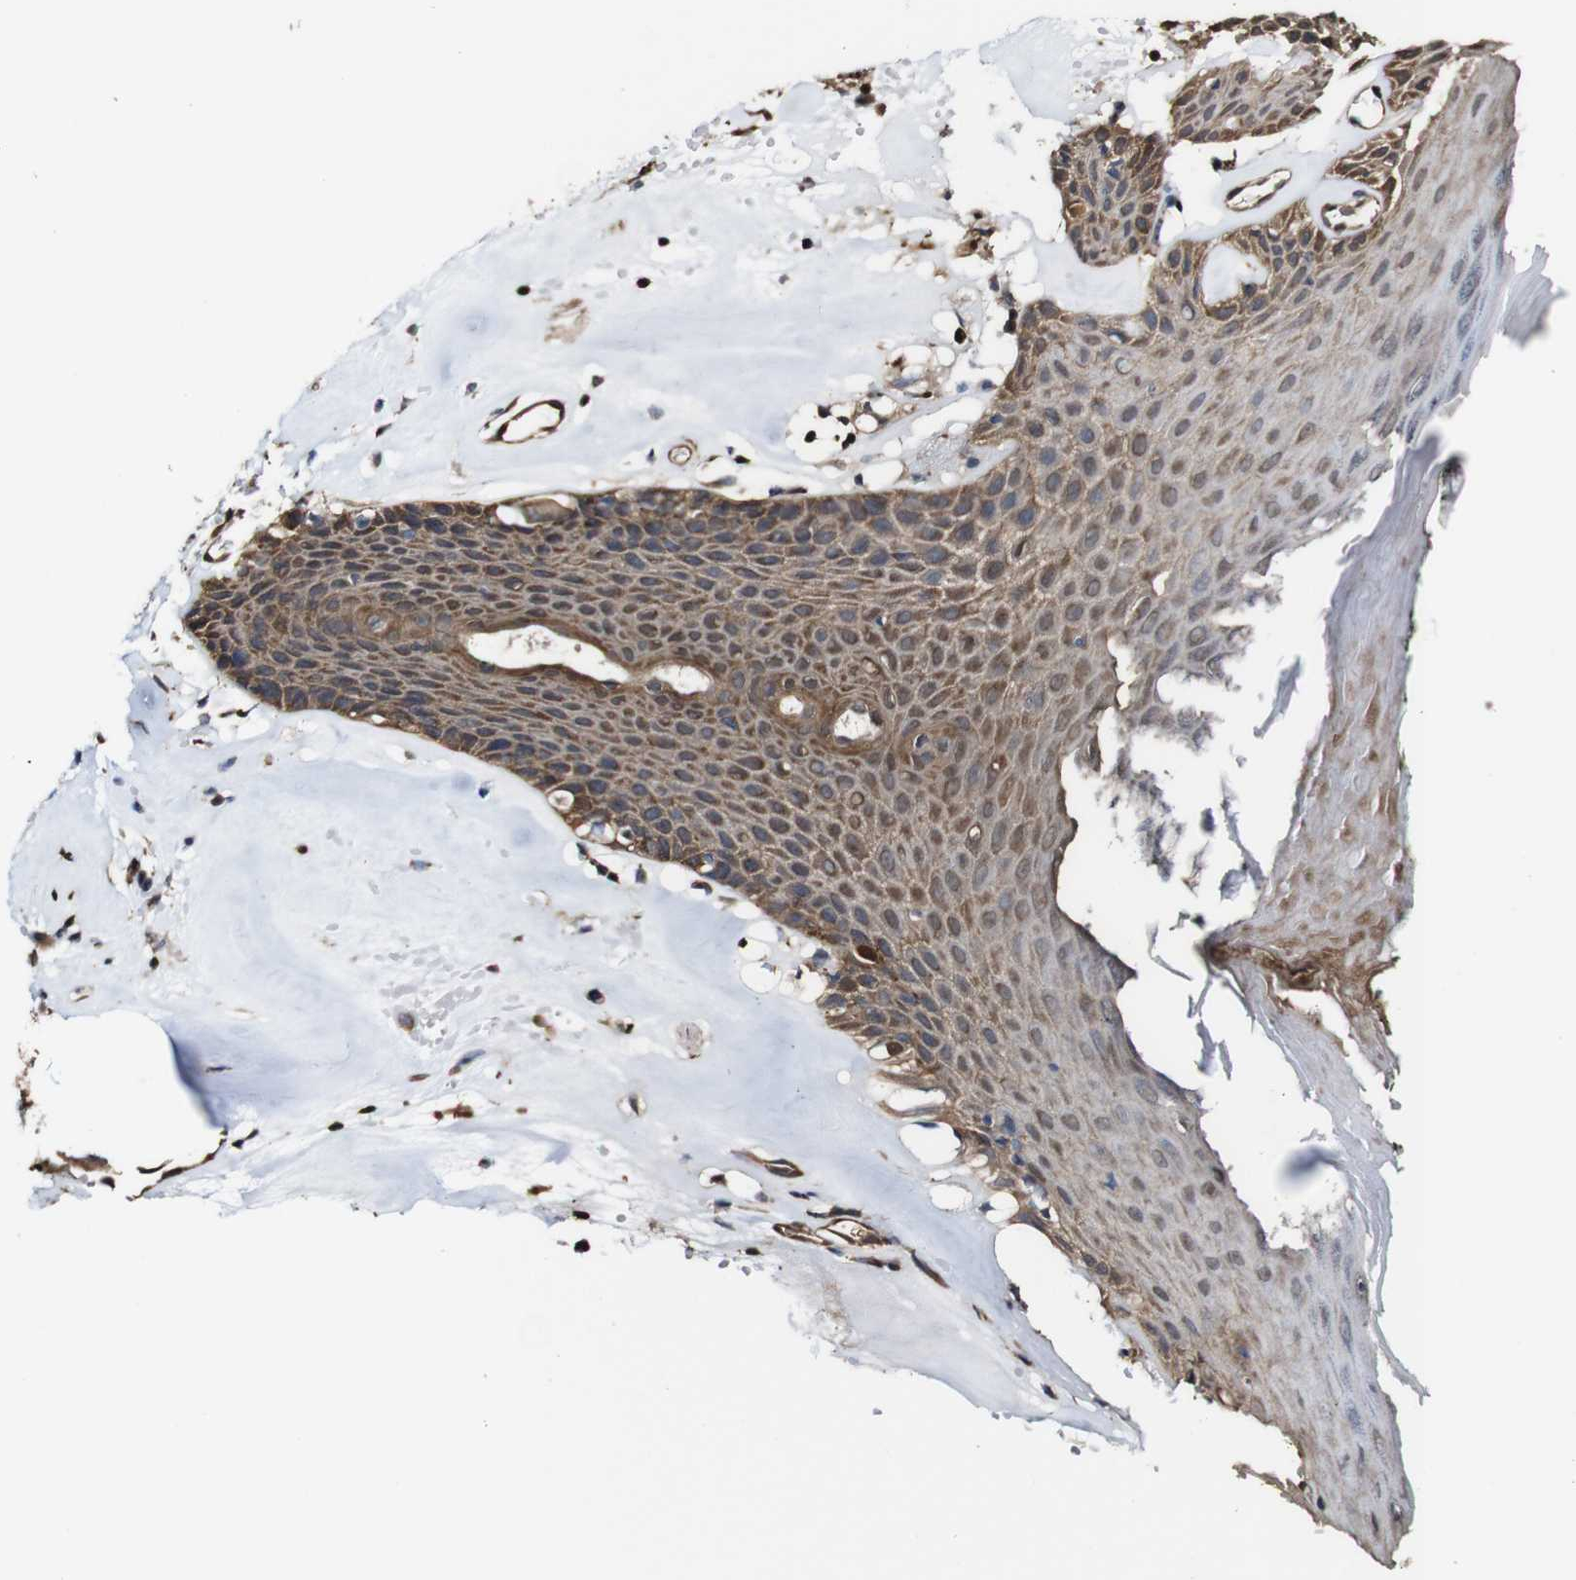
{"staining": {"intensity": "moderate", "quantity": ">75%", "location": "cytoplasmic/membranous"}, "tissue": "skin", "cell_type": "Epidermal cells", "image_type": "normal", "snomed": [{"axis": "morphology", "description": "Normal tissue, NOS"}, {"axis": "morphology", "description": "Inflammation, NOS"}, {"axis": "topography", "description": "Vulva"}], "caption": "The immunohistochemical stain highlights moderate cytoplasmic/membranous expression in epidermal cells of benign skin.", "gene": "PTPRR", "patient": {"sex": "female", "age": 84}}